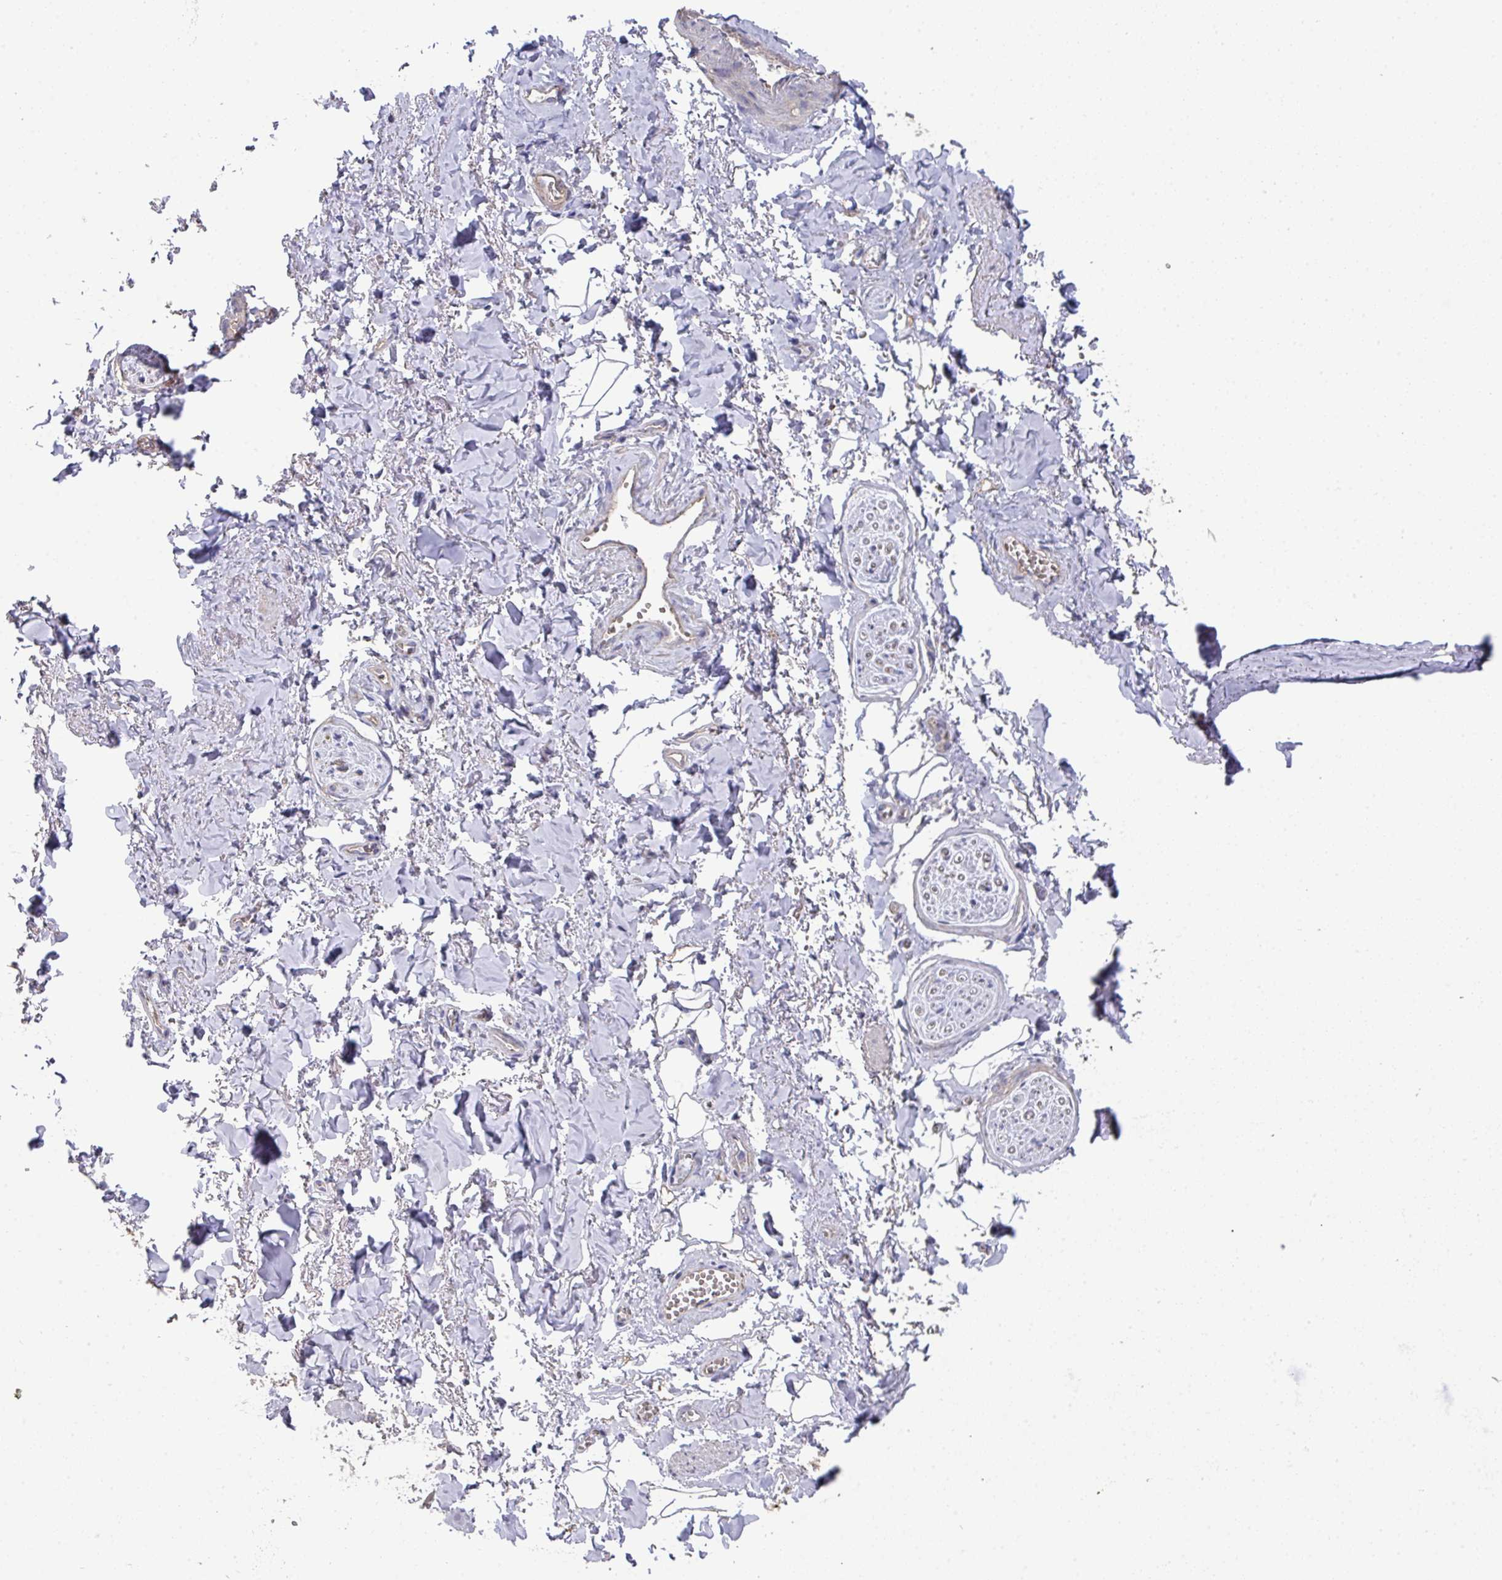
{"staining": {"intensity": "negative", "quantity": "none", "location": "none"}, "tissue": "adipose tissue", "cell_type": "Adipocytes", "image_type": "normal", "snomed": [{"axis": "morphology", "description": "Normal tissue, NOS"}, {"axis": "topography", "description": "Vulva"}, {"axis": "topography", "description": "Vagina"}, {"axis": "topography", "description": "Peripheral nerve tissue"}], "caption": "Immunohistochemistry histopathology image of normal adipose tissue: human adipose tissue stained with DAB (3,3'-diaminobenzidine) exhibits no significant protein expression in adipocytes. The staining is performed using DAB (3,3'-diaminobenzidine) brown chromogen with nuclei counter-stained in using hematoxylin.", "gene": "PRR5", "patient": {"sex": "female", "age": 66}}